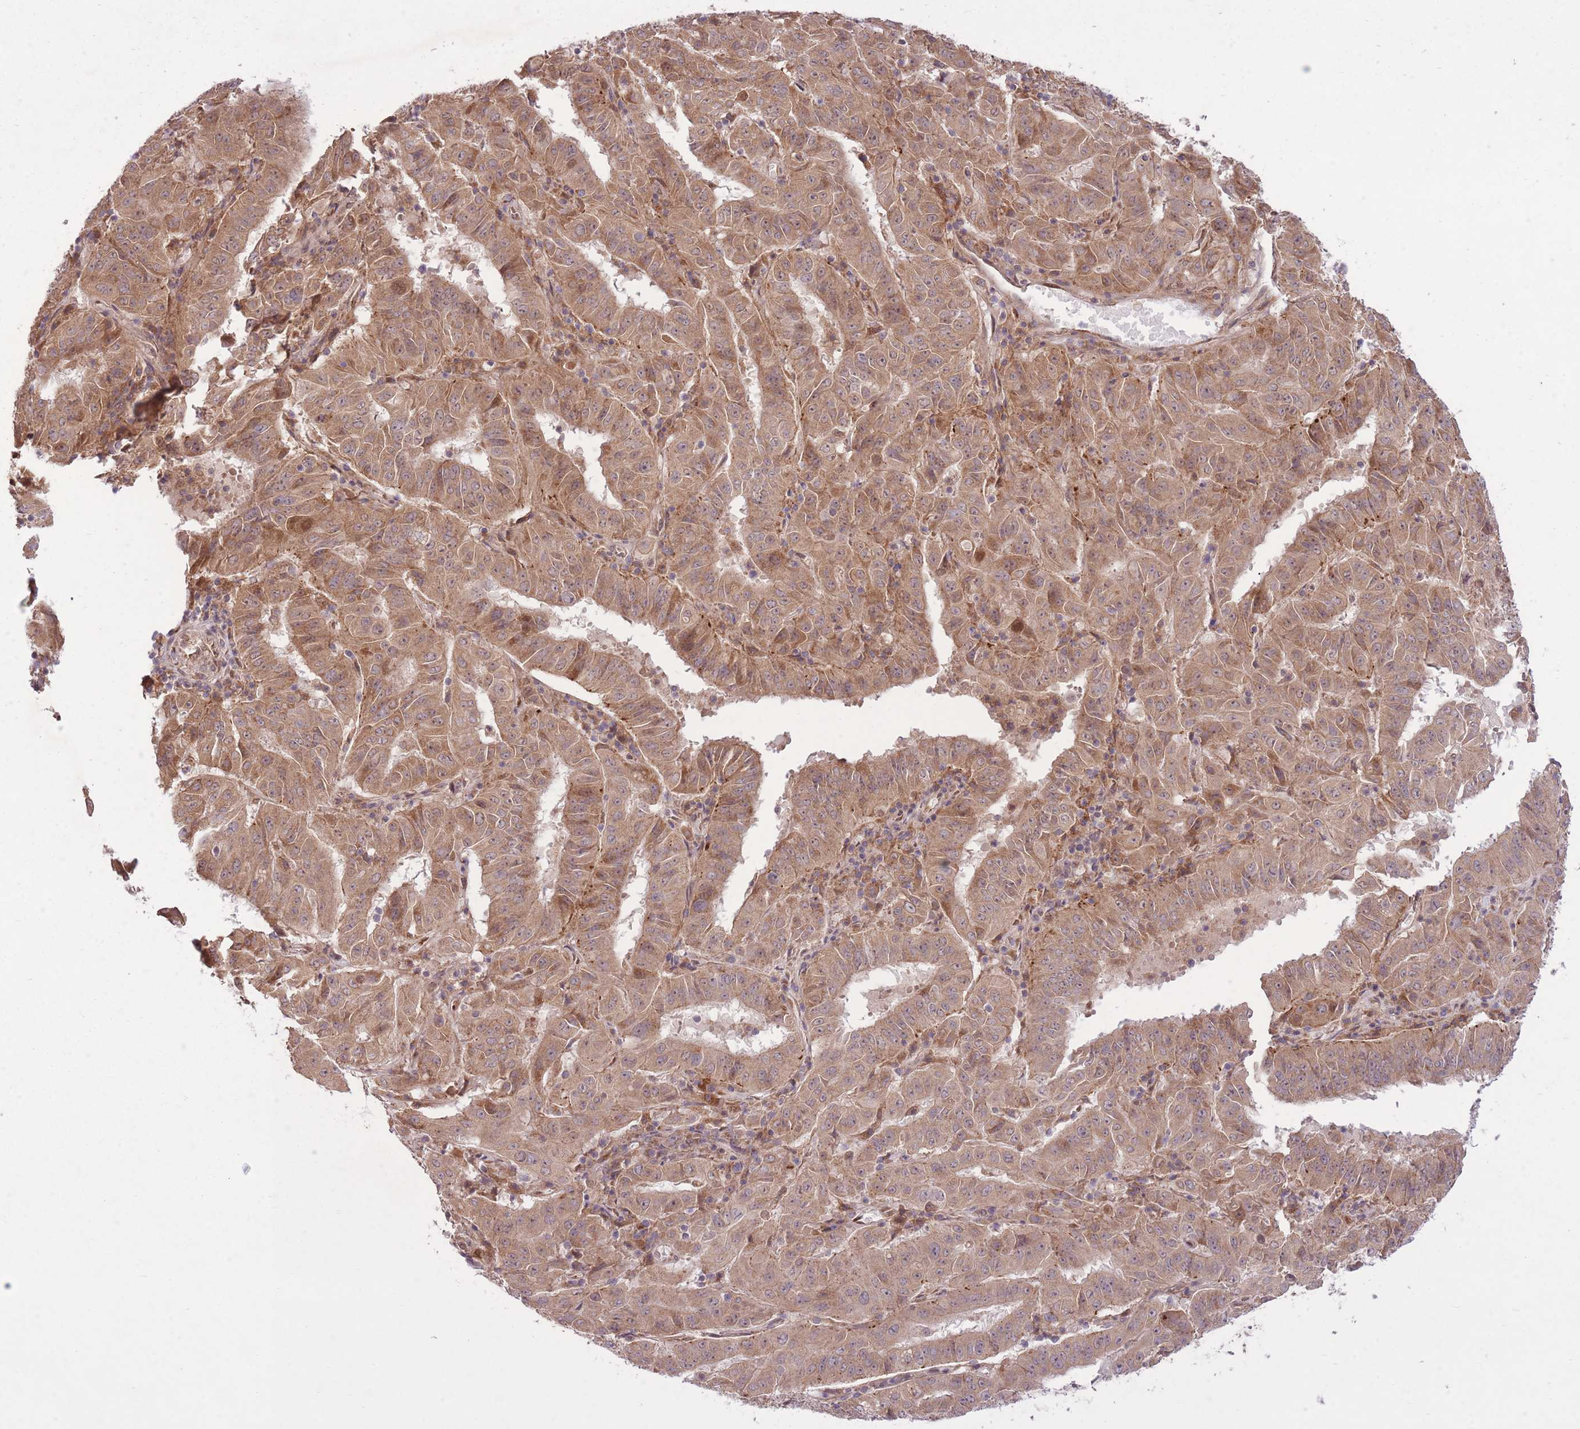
{"staining": {"intensity": "moderate", "quantity": ">75%", "location": "cytoplasmic/membranous"}, "tissue": "pancreatic cancer", "cell_type": "Tumor cells", "image_type": "cancer", "snomed": [{"axis": "morphology", "description": "Adenocarcinoma, NOS"}, {"axis": "topography", "description": "Pancreas"}], "caption": "Immunohistochemistry of human pancreatic cancer reveals medium levels of moderate cytoplasmic/membranous positivity in about >75% of tumor cells.", "gene": "ZNF391", "patient": {"sex": "male", "age": 63}}